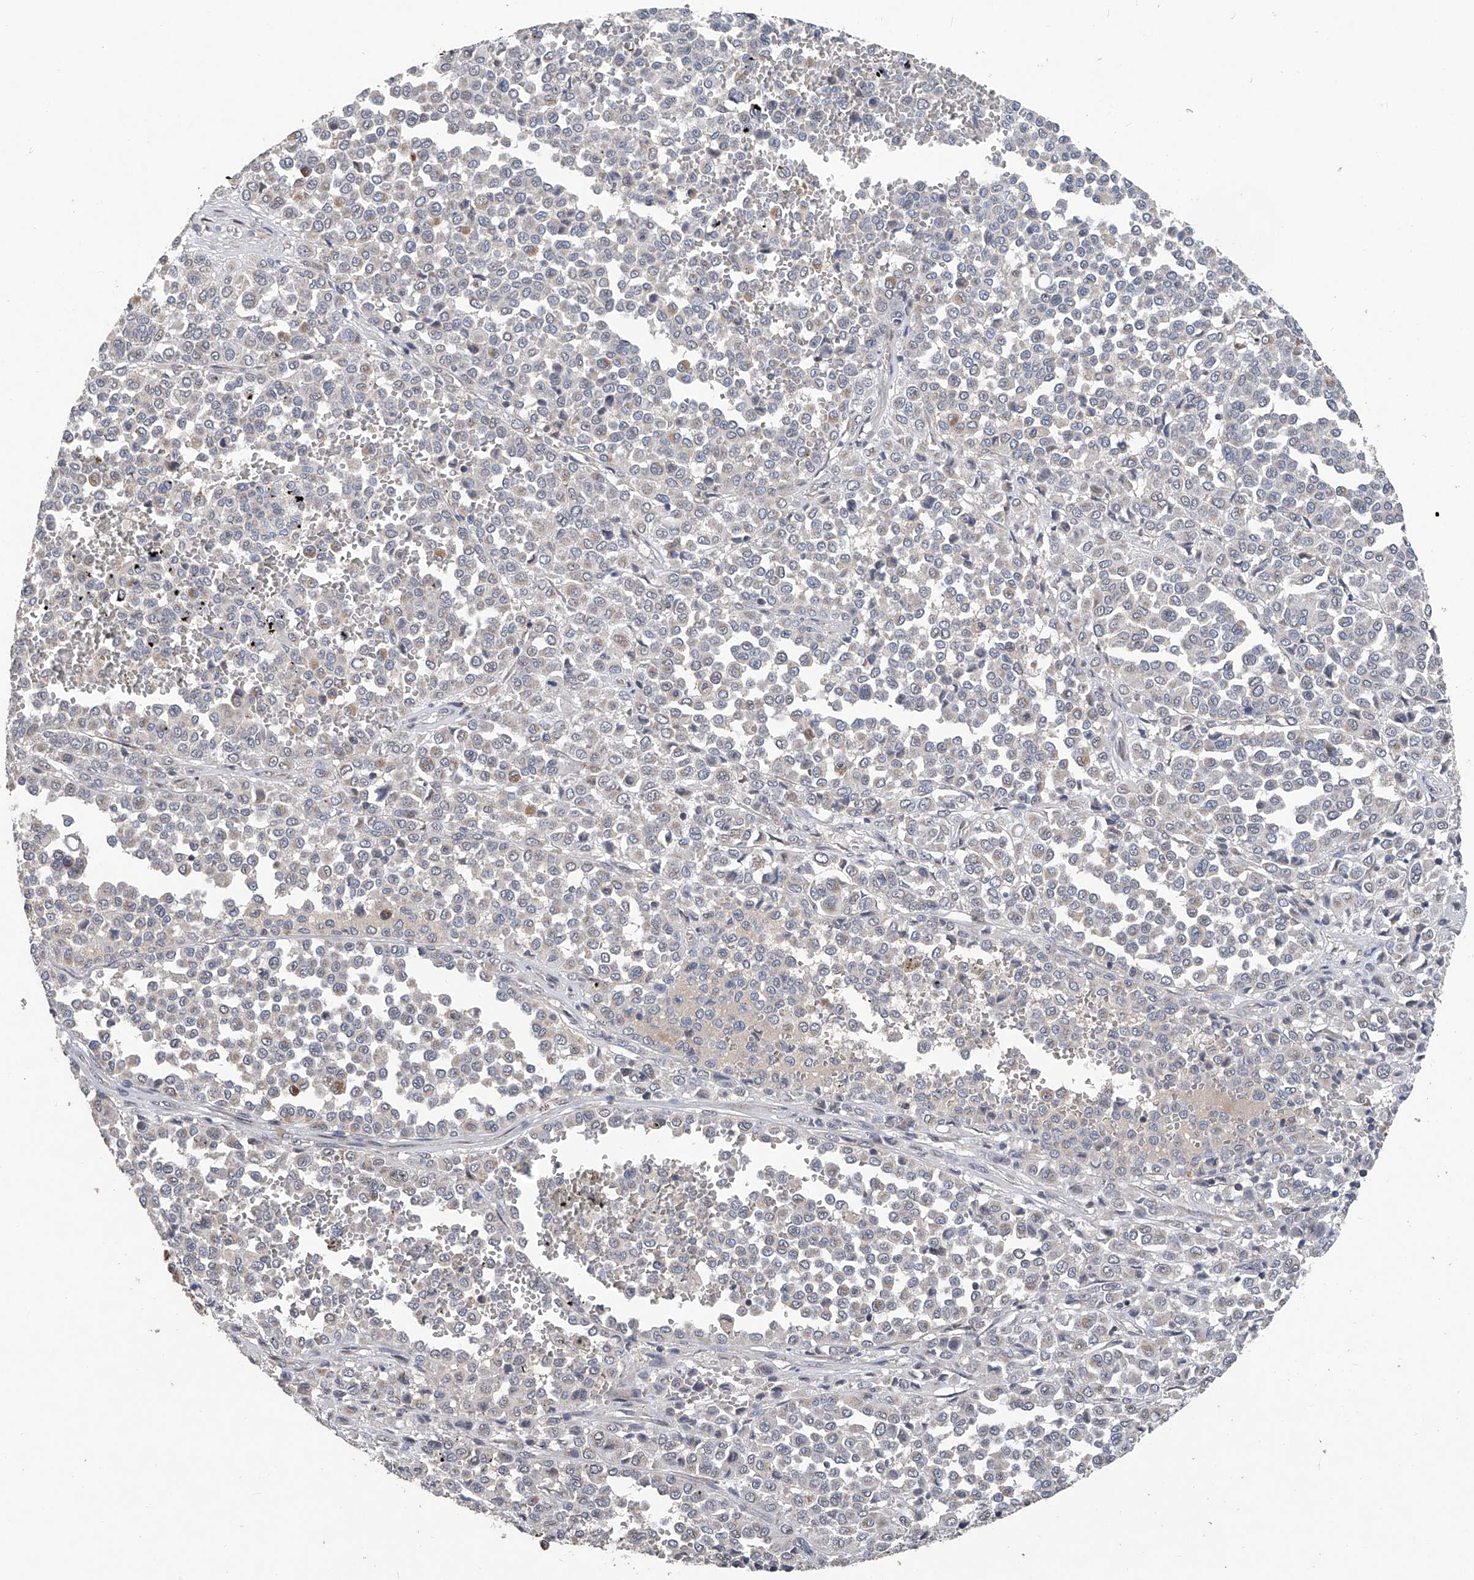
{"staining": {"intensity": "negative", "quantity": "none", "location": "none"}, "tissue": "melanoma", "cell_type": "Tumor cells", "image_type": "cancer", "snomed": [{"axis": "morphology", "description": "Malignant melanoma, Metastatic site"}, {"axis": "topography", "description": "Pancreas"}], "caption": "An immunohistochemistry photomicrograph of malignant melanoma (metastatic site) is shown. There is no staining in tumor cells of malignant melanoma (metastatic site).", "gene": "BCKDHB", "patient": {"sex": "female", "age": 30}}